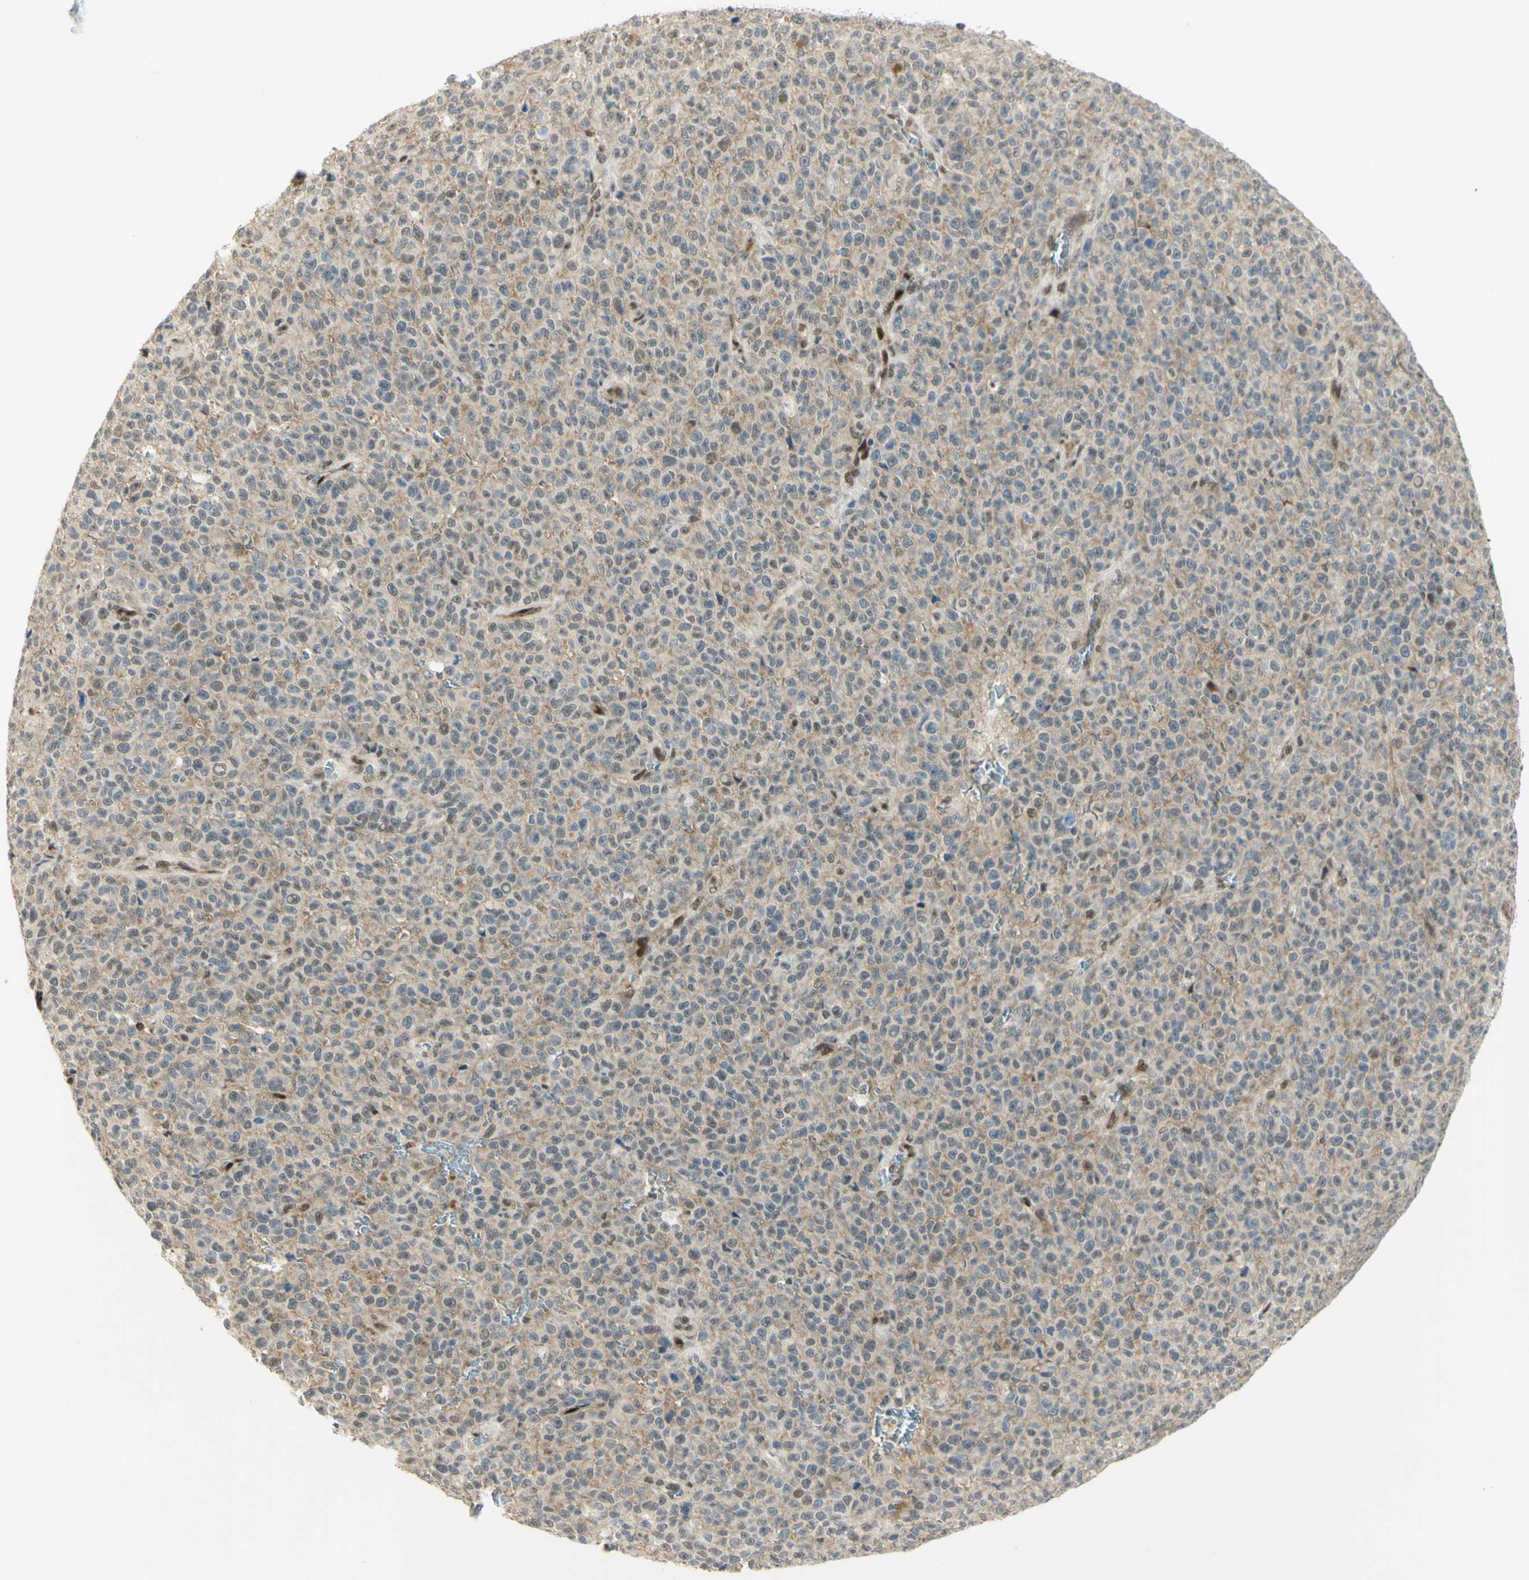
{"staining": {"intensity": "weak", "quantity": ">75%", "location": "cytoplasmic/membranous,nuclear"}, "tissue": "melanoma", "cell_type": "Tumor cells", "image_type": "cancer", "snomed": [{"axis": "morphology", "description": "Malignant melanoma, NOS"}, {"axis": "topography", "description": "Skin"}], "caption": "Immunohistochemical staining of malignant melanoma shows low levels of weak cytoplasmic/membranous and nuclear protein staining in about >75% of tumor cells.", "gene": "DDX1", "patient": {"sex": "female", "age": 82}}